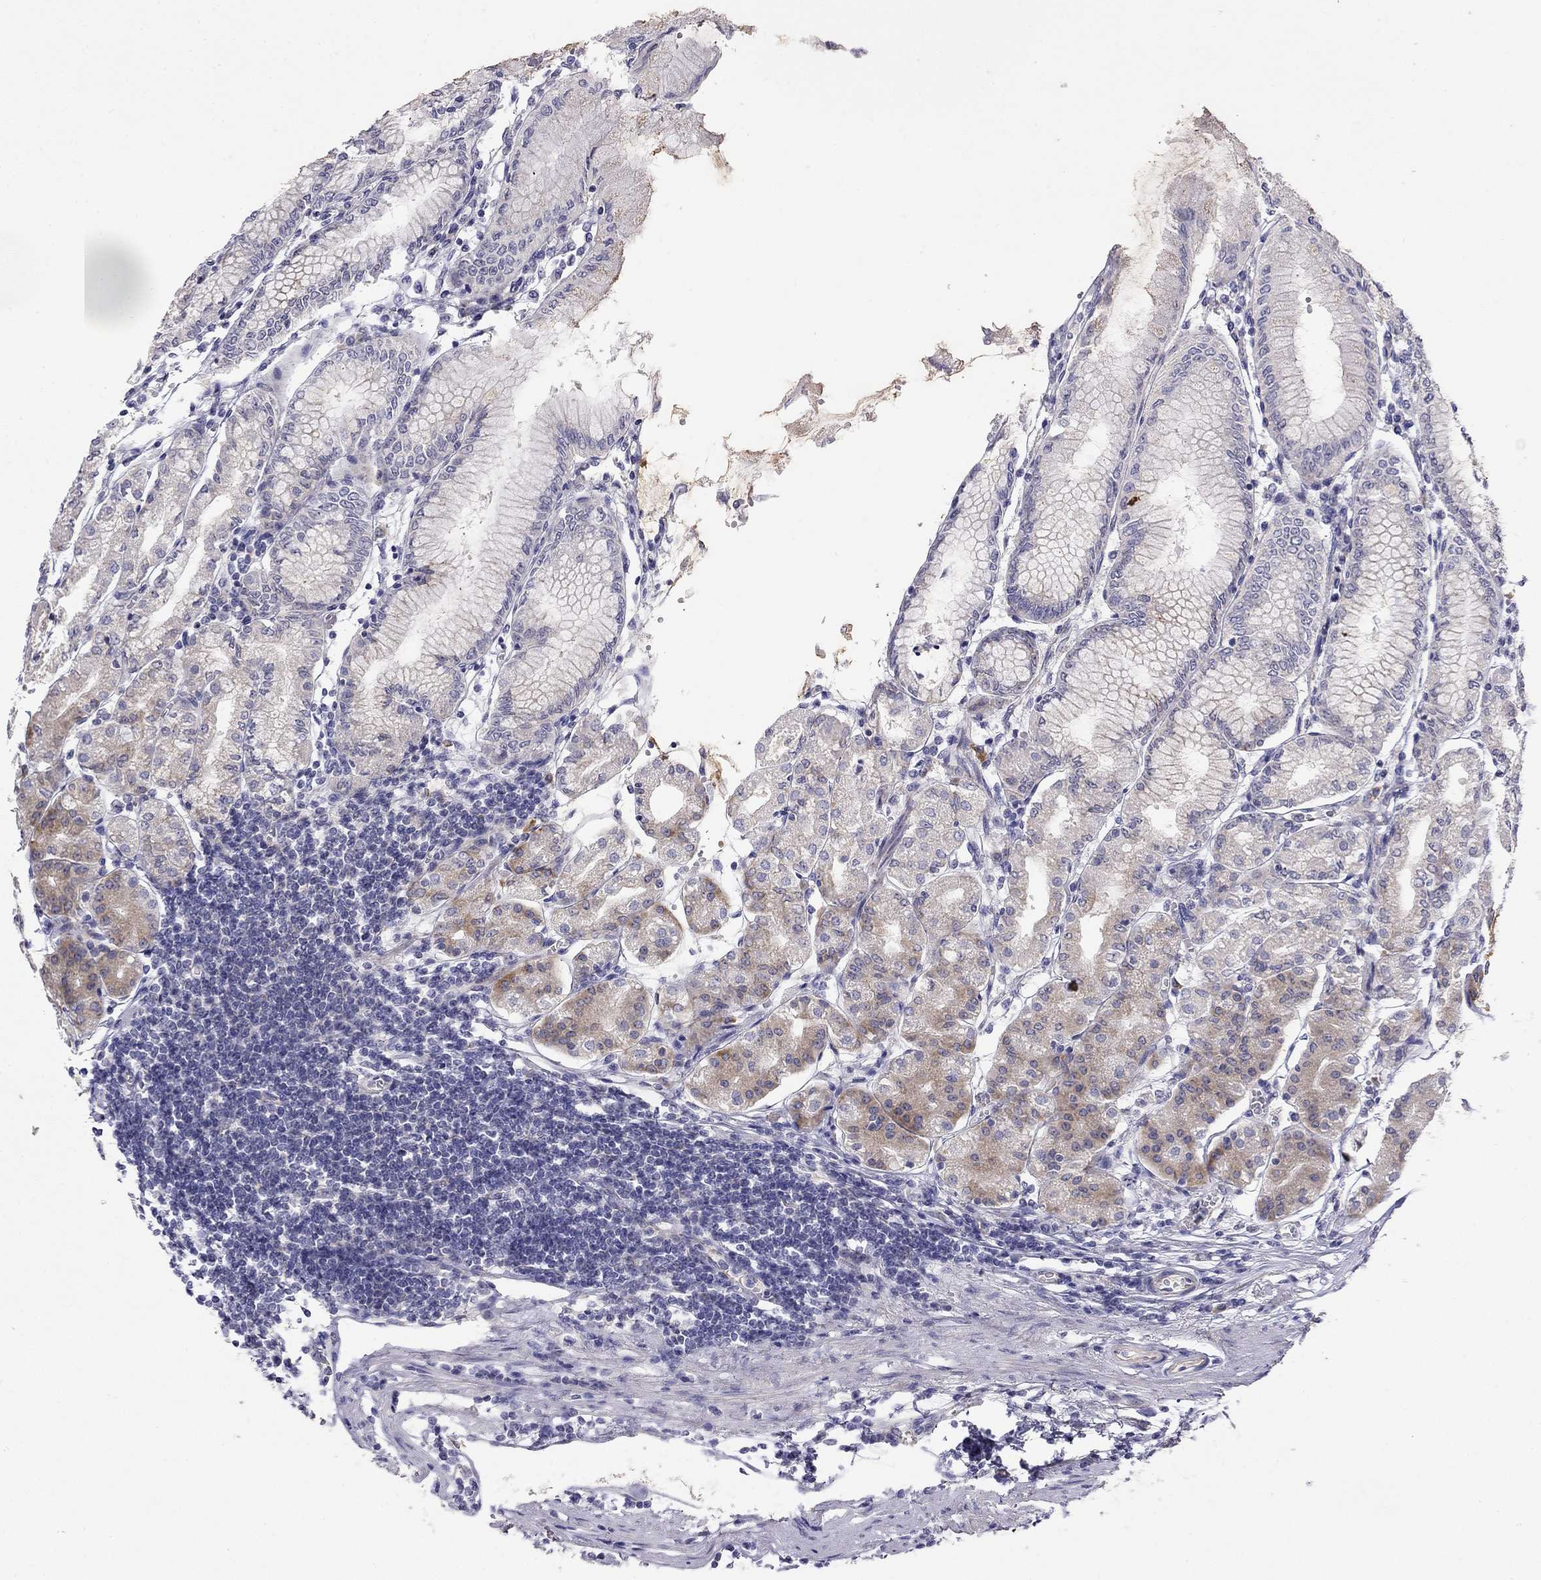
{"staining": {"intensity": "moderate", "quantity": "<25%", "location": "cytoplasmic/membranous"}, "tissue": "stomach", "cell_type": "Glandular cells", "image_type": "normal", "snomed": [{"axis": "morphology", "description": "Normal tissue, NOS"}, {"axis": "topography", "description": "Skeletal muscle"}, {"axis": "topography", "description": "Stomach"}], "caption": "Immunohistochemical staining of benign stomach demonstrates low levels of moderate cytoplasmic/membranous expression in about <25% of glandular cells.", "gene": "RTL1", "patient": {"sex": "female", "age": 57}}